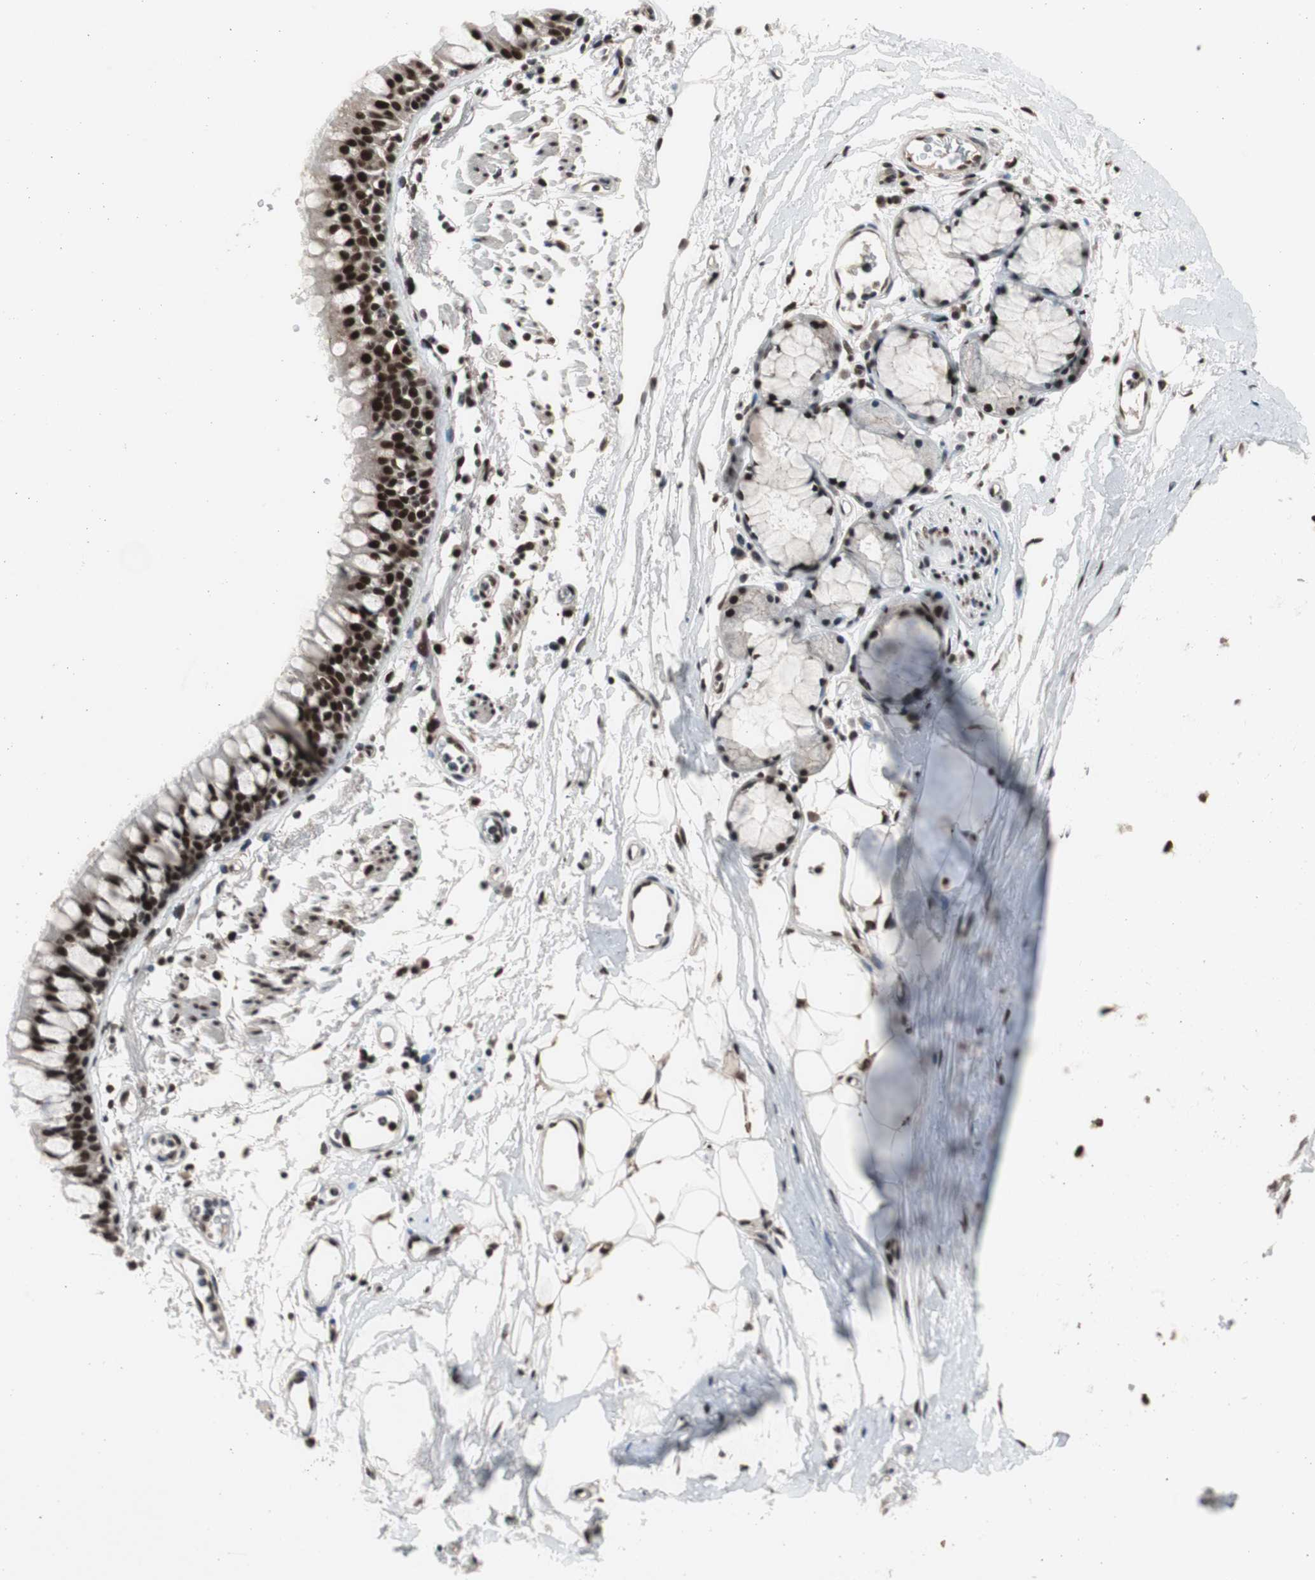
{"staining": {"intensity": "strong", "quantity": ">75%", "location": "nuclear"}, "tissue": "bronchus", "cell_type": "Respiratory epithelial cells", "image_type": "normal", "snomed": [{"axis": "morphology", "description": "Normal tissue, NOS"}, {"axis": "topography", "description": "Bronchus"}], "caption": "This photomicrograph reveals immunohistochemistry (IHC) staining of normal human bronchus, with high strong nuclear staining in approximately >75% of respiratory epithelial cells.", "gene": "RPA1", "patient": {"sex": "female", "age": 73}}